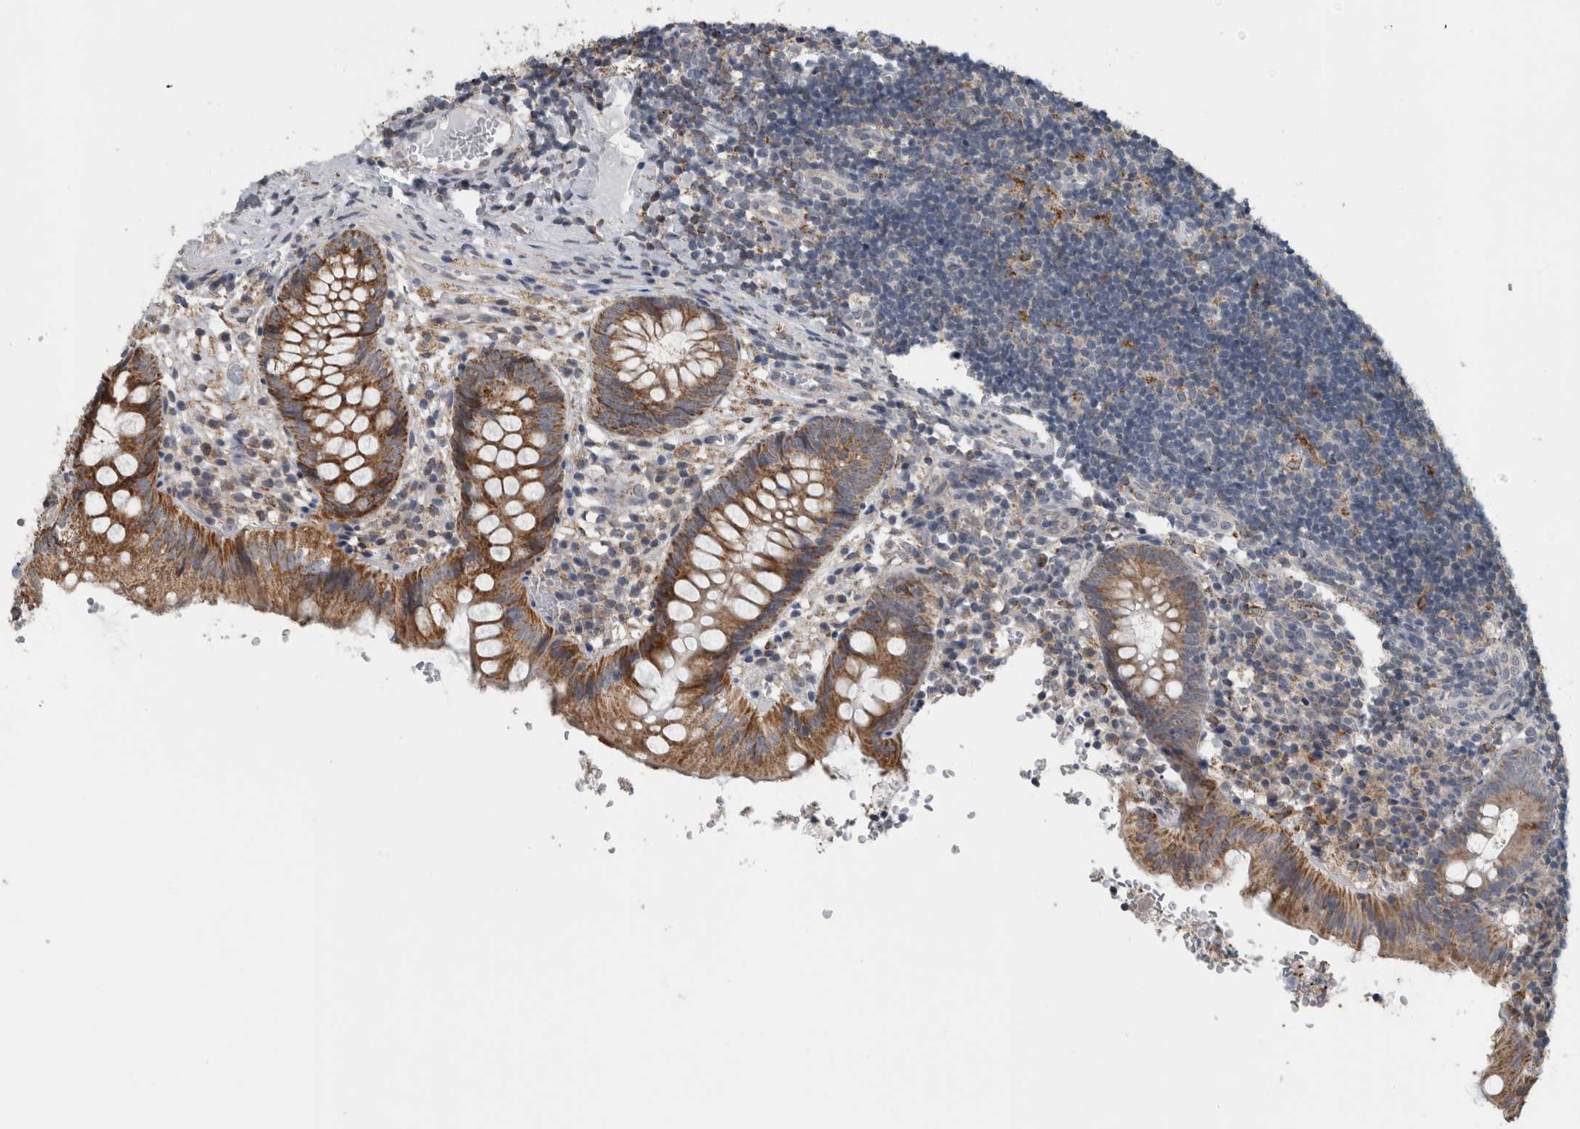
{"staining": {"intensity": "moderate", "quantity": ">75%", "location": "cytoplasmic/membranous"}, "tissue": "appendix", "cell_type": "Glandular cells", "image_type": "normal", "snomed": [{"axis": "morphology", "description": "Normal tissue, NOS"}, {"axis": "topography", "description": "Appendix"}], "caption": "Benign appendix reveals moderate cytoplasmic/membranous staining in about >75% of glandular cells, visualized by immunohistochemistry. (DAB (3,3'-diaminobenzidine) IHC, brown staining for protein, blue staining for nuclei).", "gene": "ACSF2", "patient": {"sex": "male", "age": 8}}